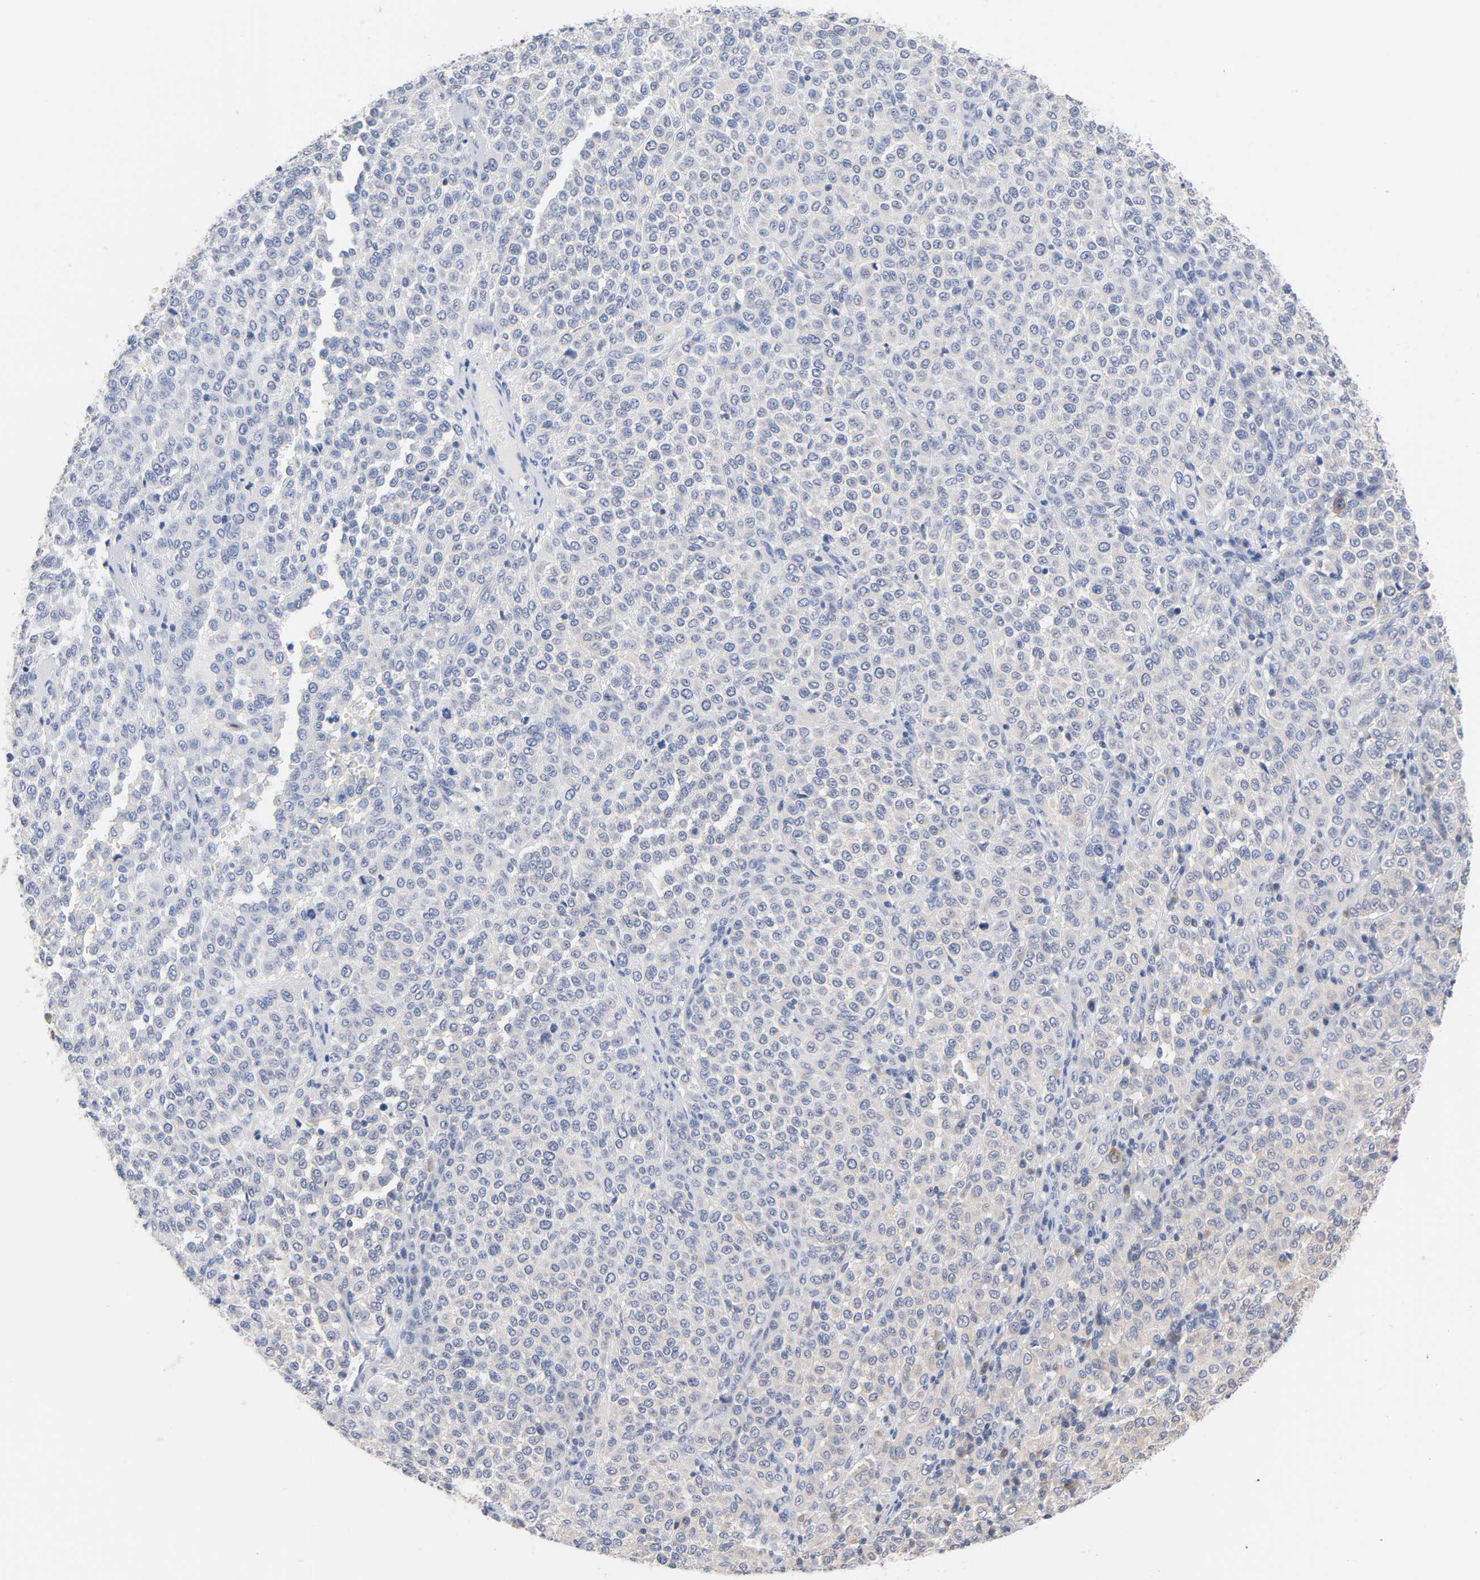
{"staining": {"intensity": "weak", "quantity": "25%-75%", "location": "cytoplasmic/membranous"}, "tissue": "melanoma", "cell_type": "Tumor cells", "image_type": "cancer", "snomed": [{"axis": "morphology", "description": "Malignant melanoma, Metastatic site"}, {"axis": "topography", "description": "Pancreas"}], "caption": "Human malignant melanoma (metastatic site) stained with a brown dye displays weak cytoplasmic/membranous positive positivity in approximately 25%-75% of tumor cells.", "gene": "MALT1", "patient": {"sex": "female", "age": 30}}